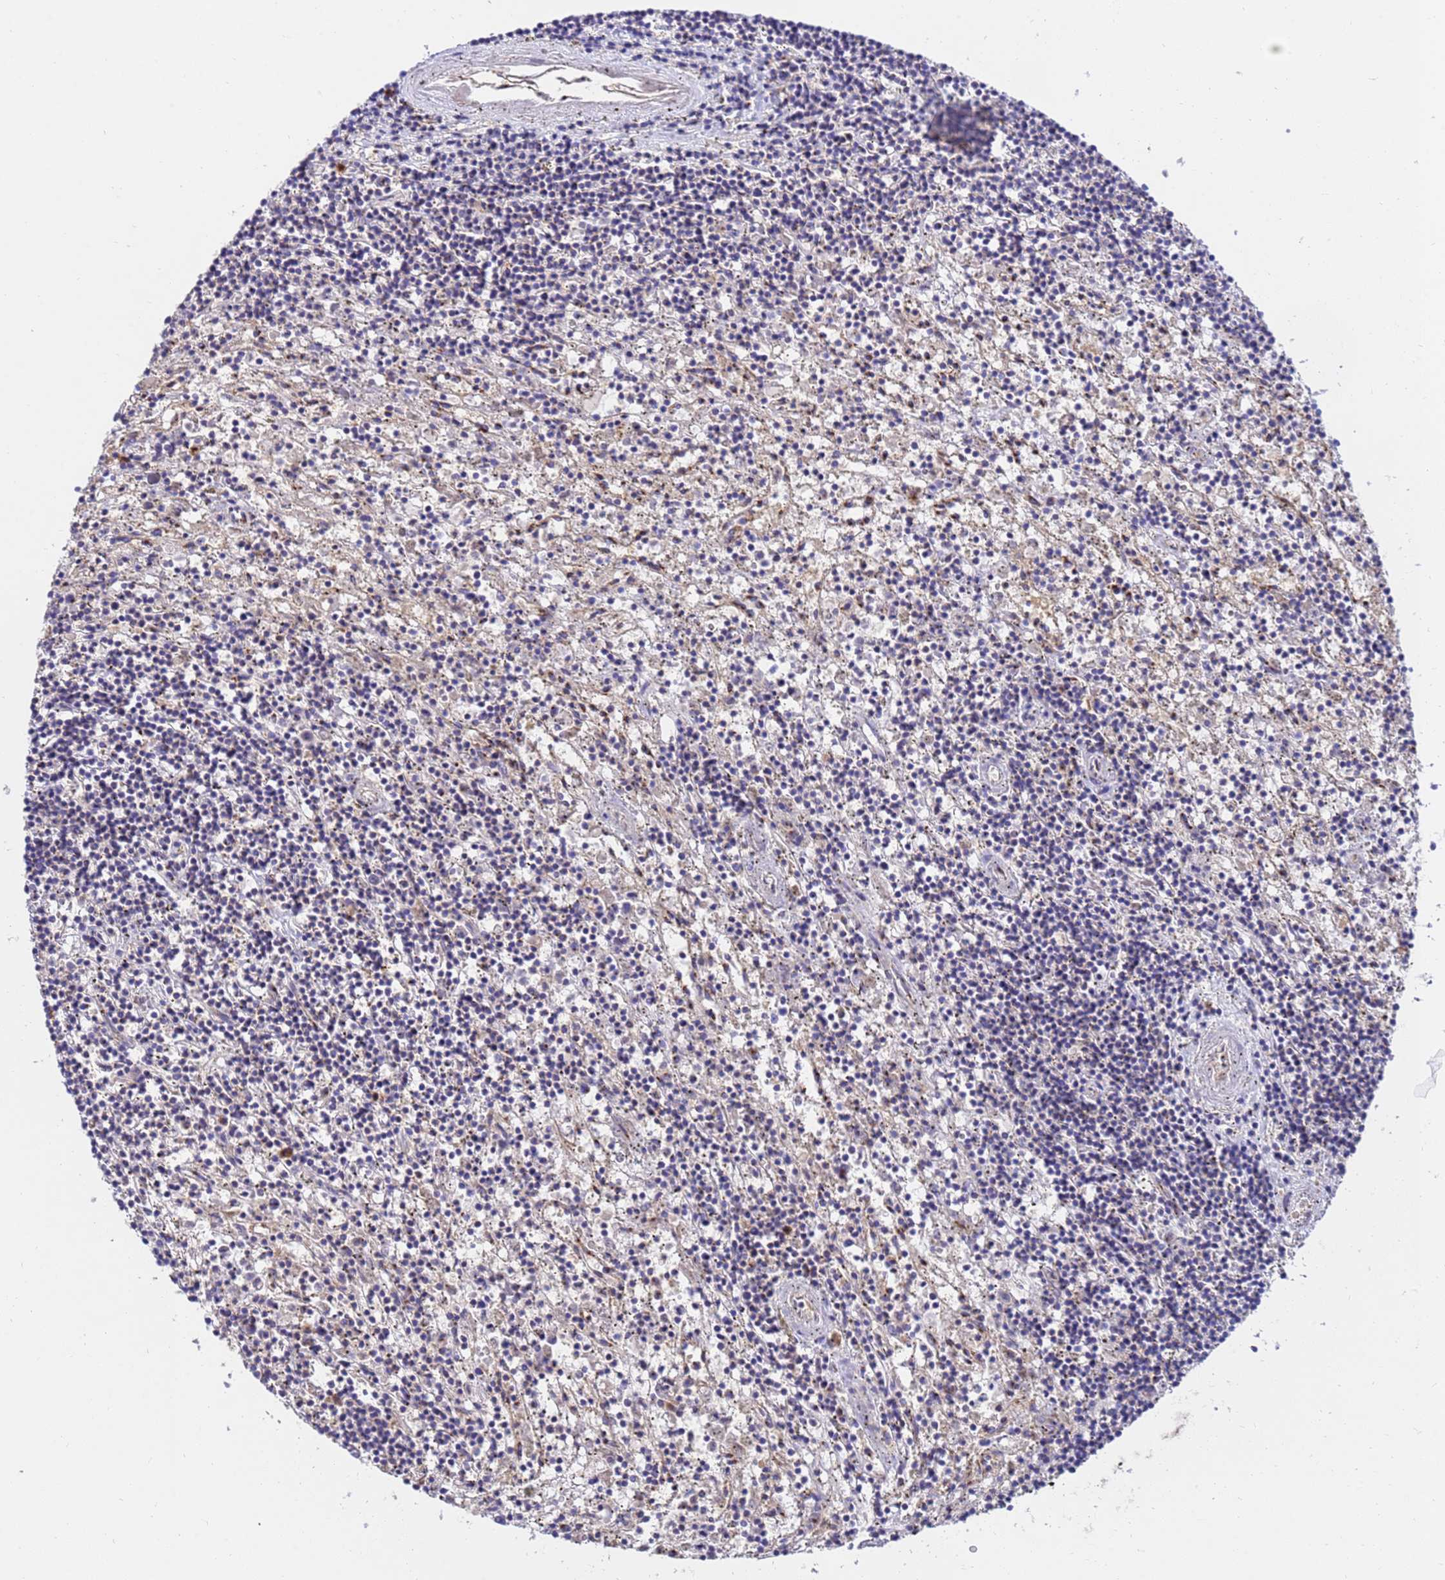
{"staining": {"intensity": "negative", "quantity": "none", "location": "none"}, "tissue": "lymphoma", "cell_type": "Tumor cells", "image_type": "cancer", "snomed": [{"axis": "morphology", "description": "Malignant lymphoma, non-Hodgkin's type, Low grade"}, {"axis": "topography", "description": "Spleen"}], "caption": "A photomicrograph of lymphoma stained for a protein shows no brown staining in tumor cells. Brightfield microscopy of immunohistochemistry stained with DAB (brown) and hematoxylin (blue), captured at high magnification.", "gene": "HPS3", "patient": {"sex": "male", "age": 76}}